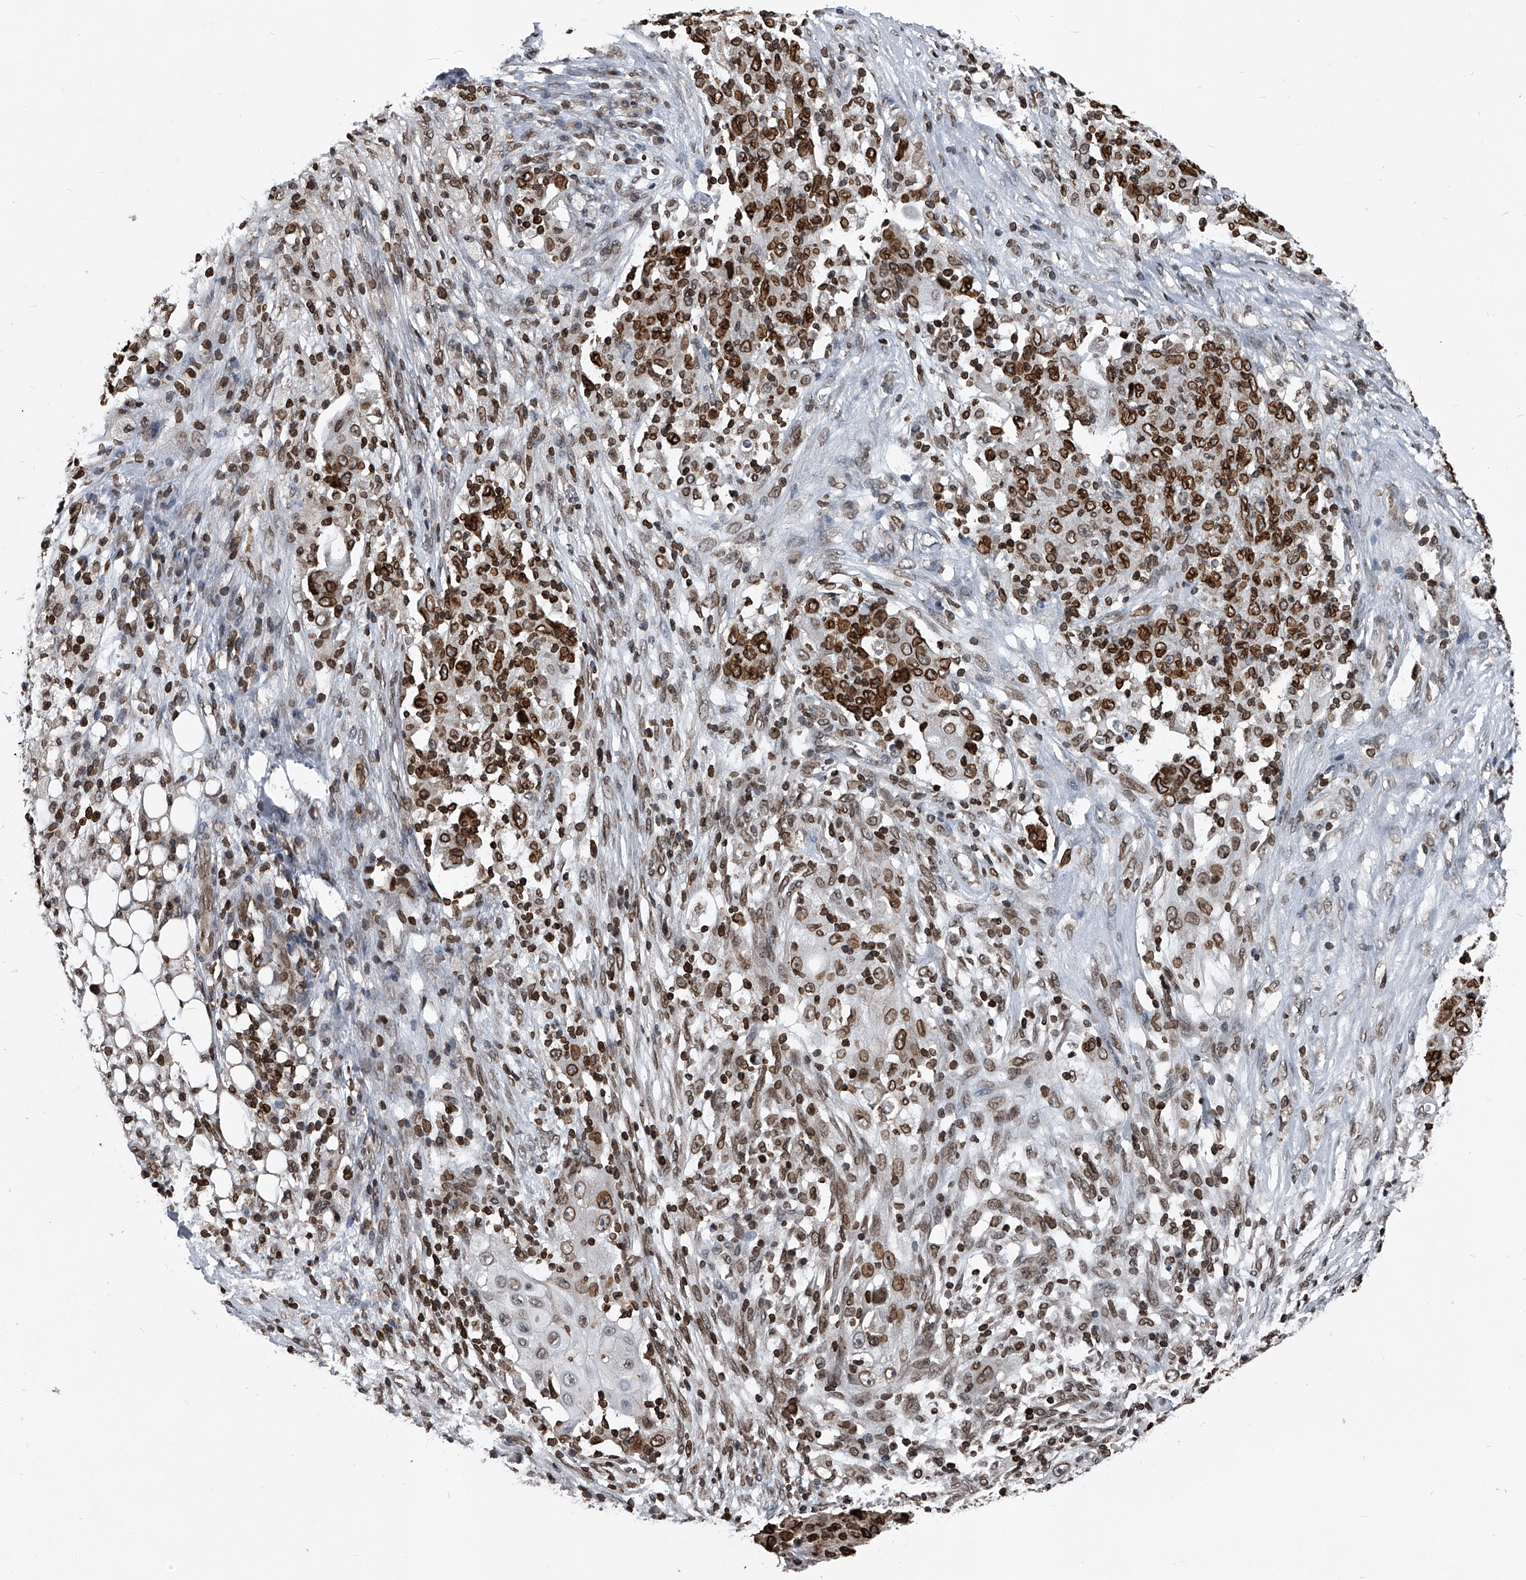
{"staining": {"intensity": "moderate", "quantity": ">75%", "location": "cytoplasmic/membranous,nuclear"}, "tissue": "ovarian cancer", "cell_type": "Tumor cells", "image_type": "cancer", "snomed": [{"axis": "morphology", "description": "Carcinoma, endometroid"}, {"axis": "topography", "description": "Ovary"}], "caption": "An image showing moderate cytoplasmic/membranous and nuclear positivity in approximately >75% of tumor cells in ovarian cancer (endometroid carcinoma), as visualized by brown immunohistochemical staining.", "gene": "PHF20", "patient": {"sex": "female", "age": 42}}